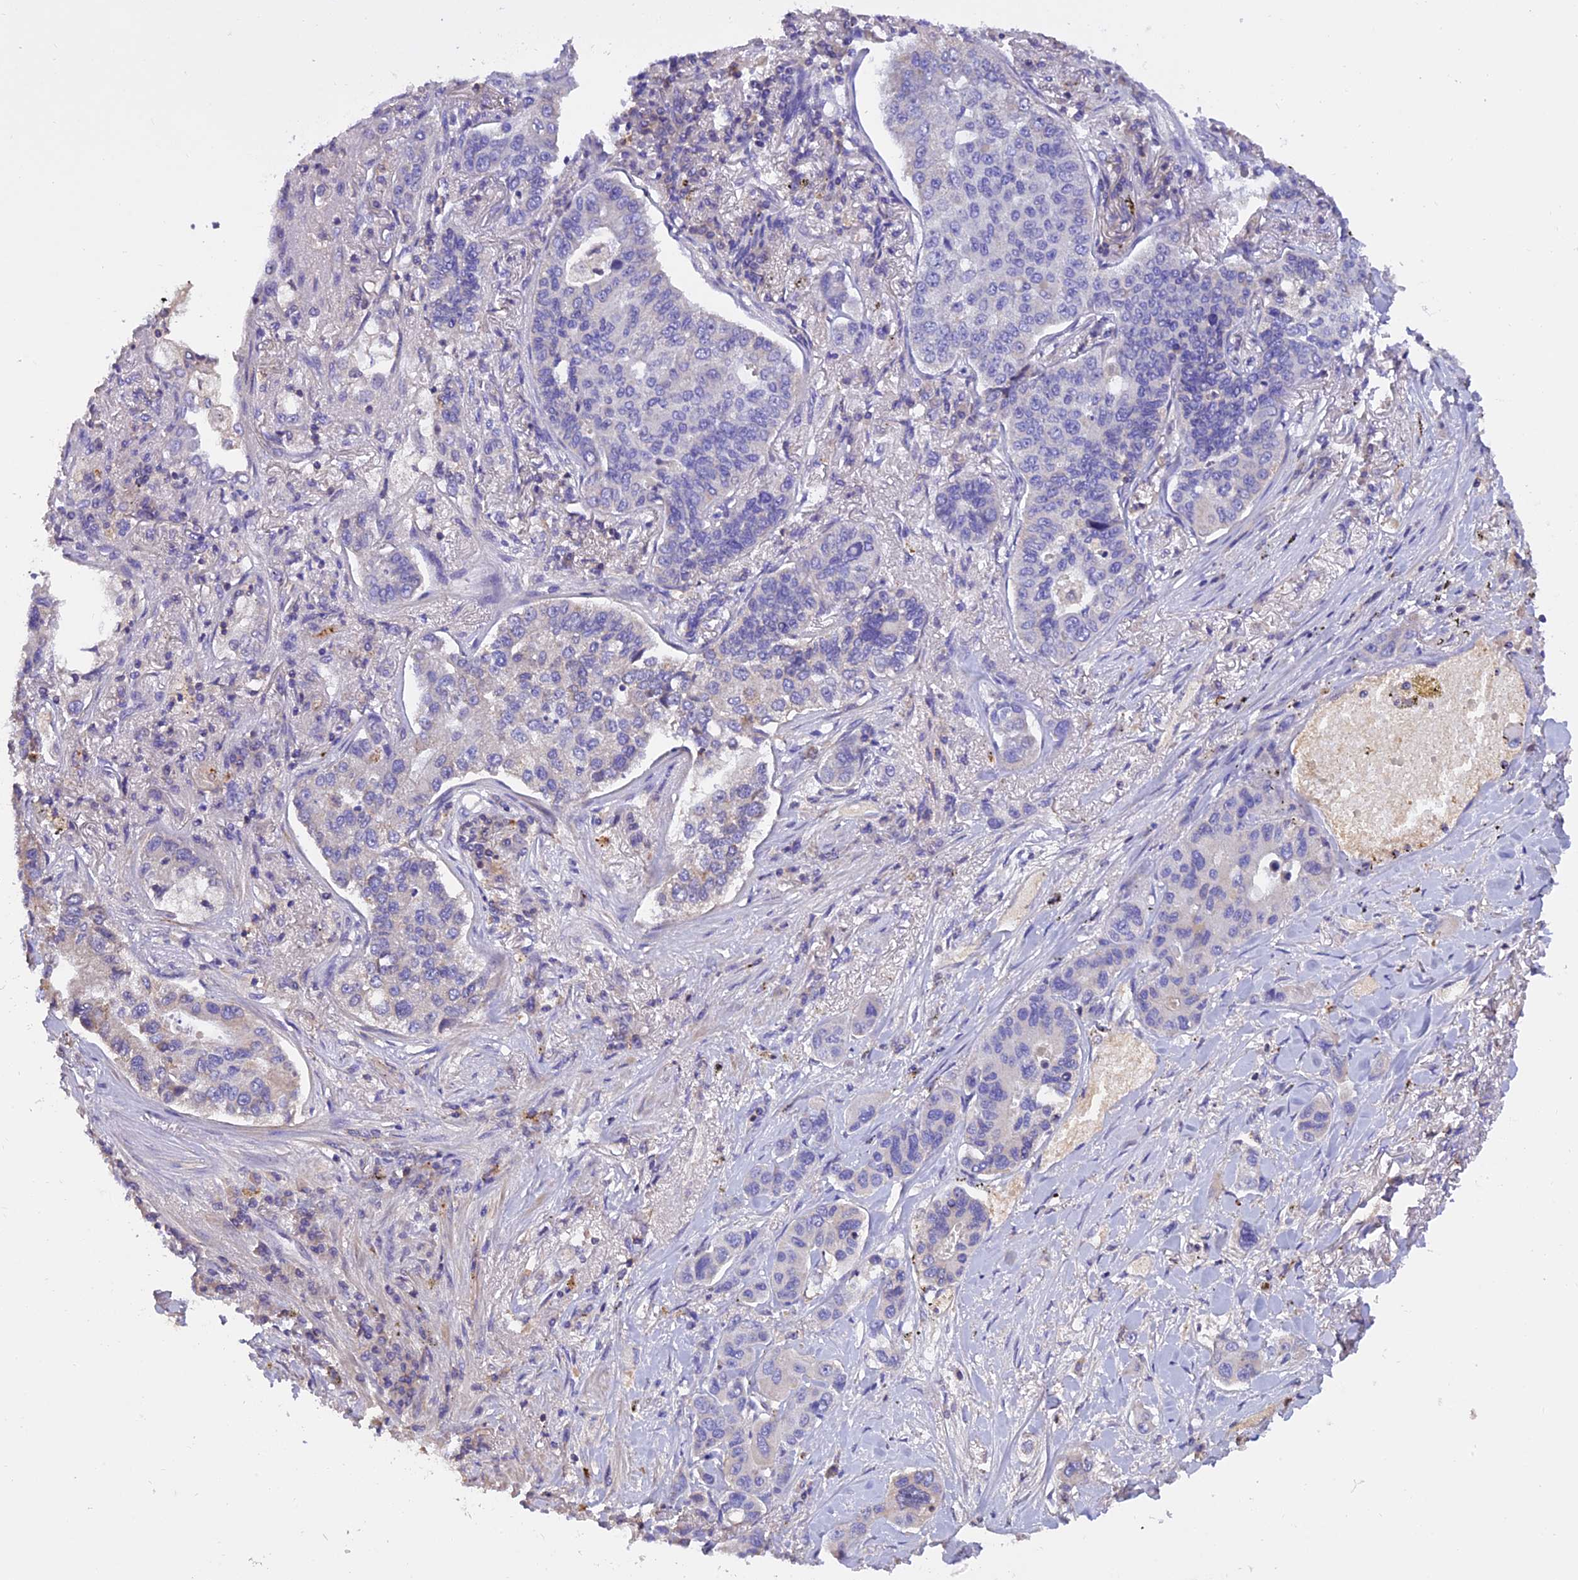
{"staining": {"intensity": "negative", "quantity": "none", "location": "none"}, "tissue": "lung cancer", "cell_type": "Tumor cells", "image_type": "cancer", "snomed": [{"axis": "morphology", "description": "Adenocarcinoma, NOS"}, {"axis": "topography", "description": "Lung"}], "caption": "Immunohistochemical staining of human adenocarcinoma (lung) displays no significant expression in tumor cells.", "gene": "LPXN", "patient": {"sex": "male", "age": 49}}